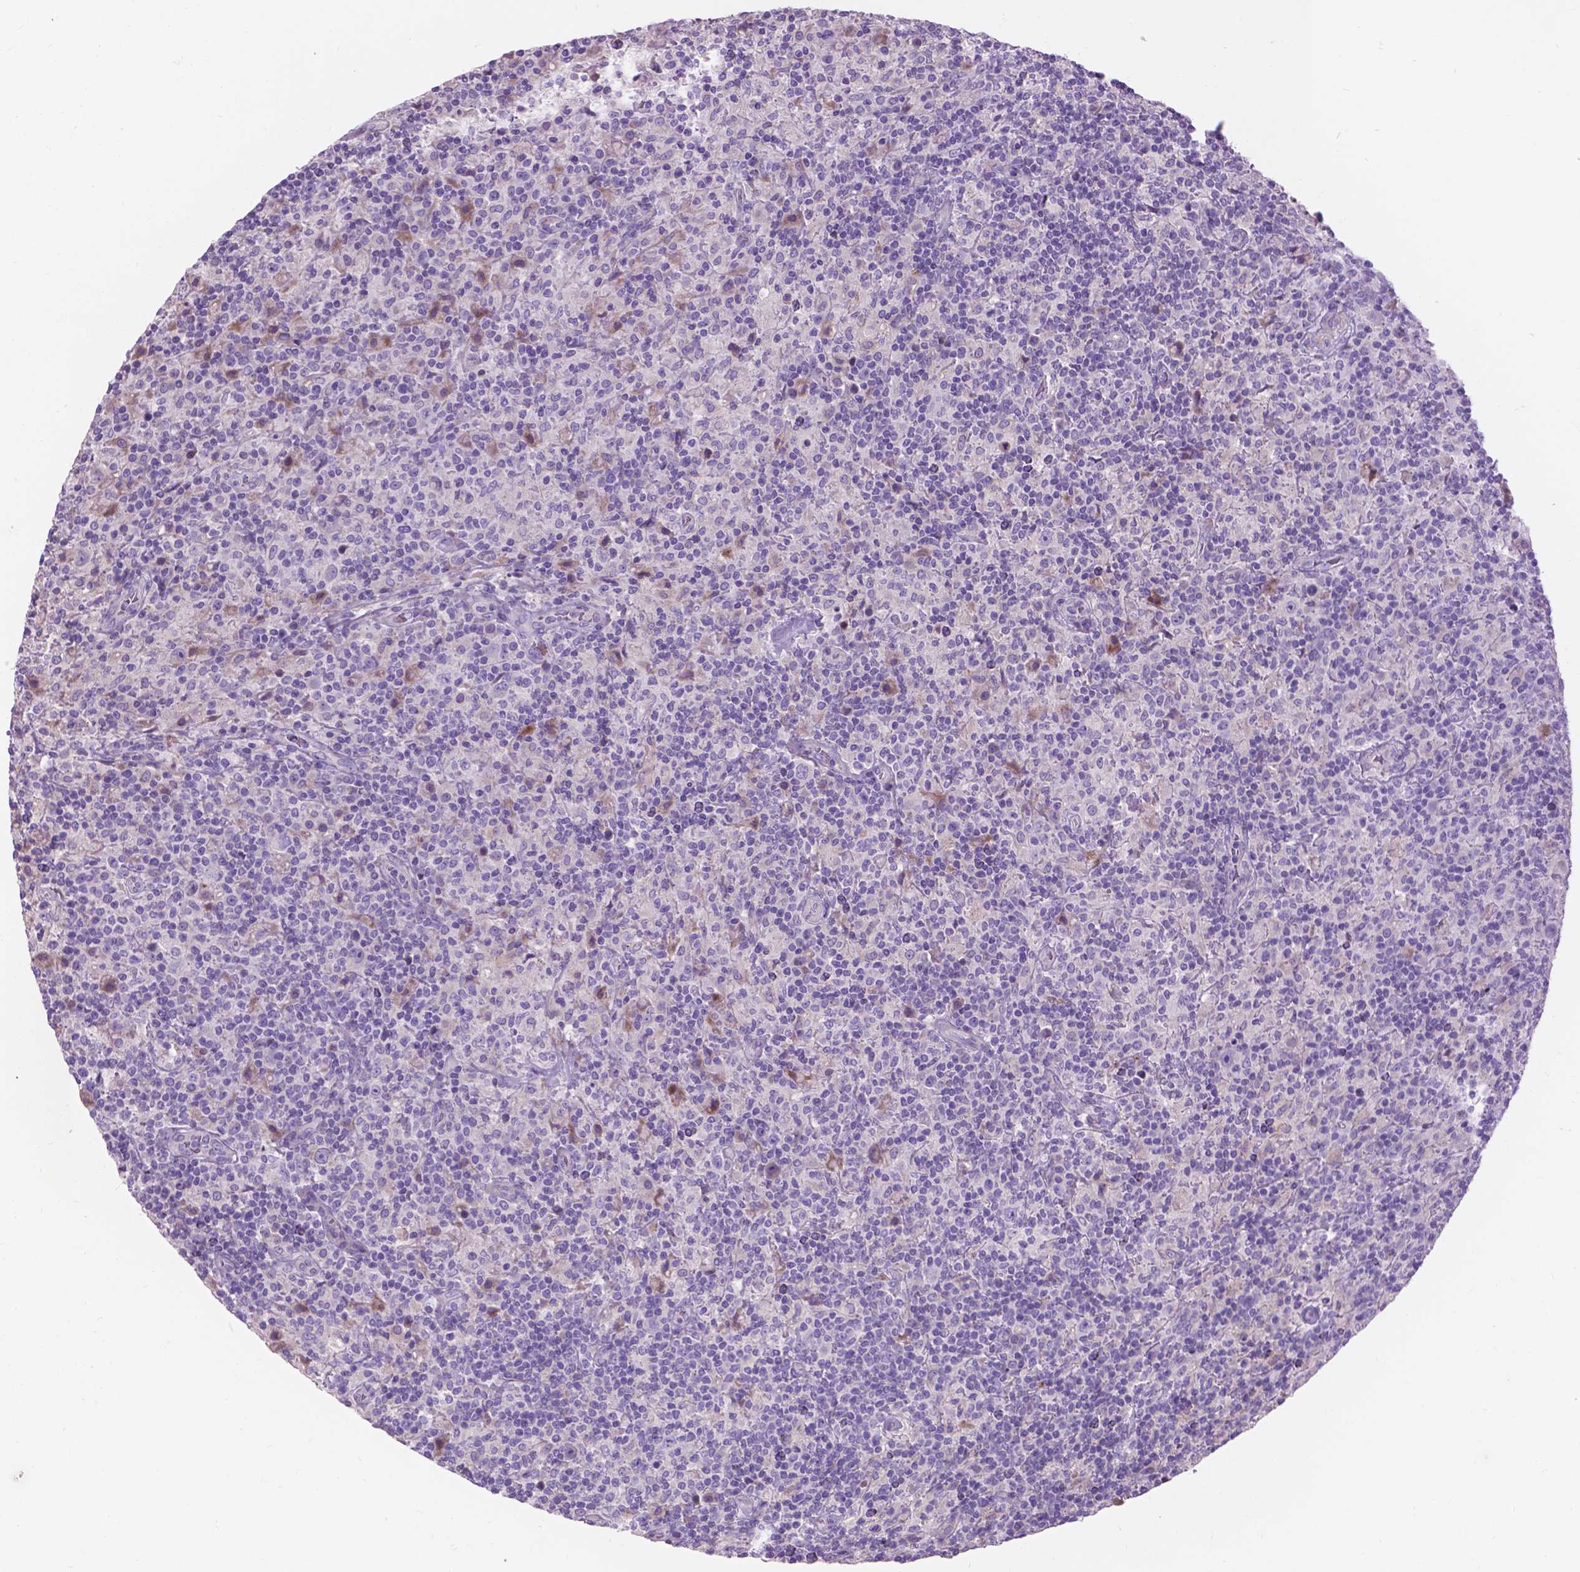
{"staining": {"intensity": "negative", "quantity": "none", "location": "none"}, "tissue": "lymphoma", "cell_type": "Tumor cells", "image_type": "cancer", "snomed": [{"axis": "morphology", "description": "Hodgkin's disease, NOS"}, {"axis": "topography", "description": "Lymph node"}], "caption": "Lymphoma was stained to show a protein in brown. There is no significant staining in tumor cells. (DAB immunohistochemistry visualized using brightfield microscopy, high magnification).", "gene": "NOXO1", "patient": {"sex": "male", "age": 70}}